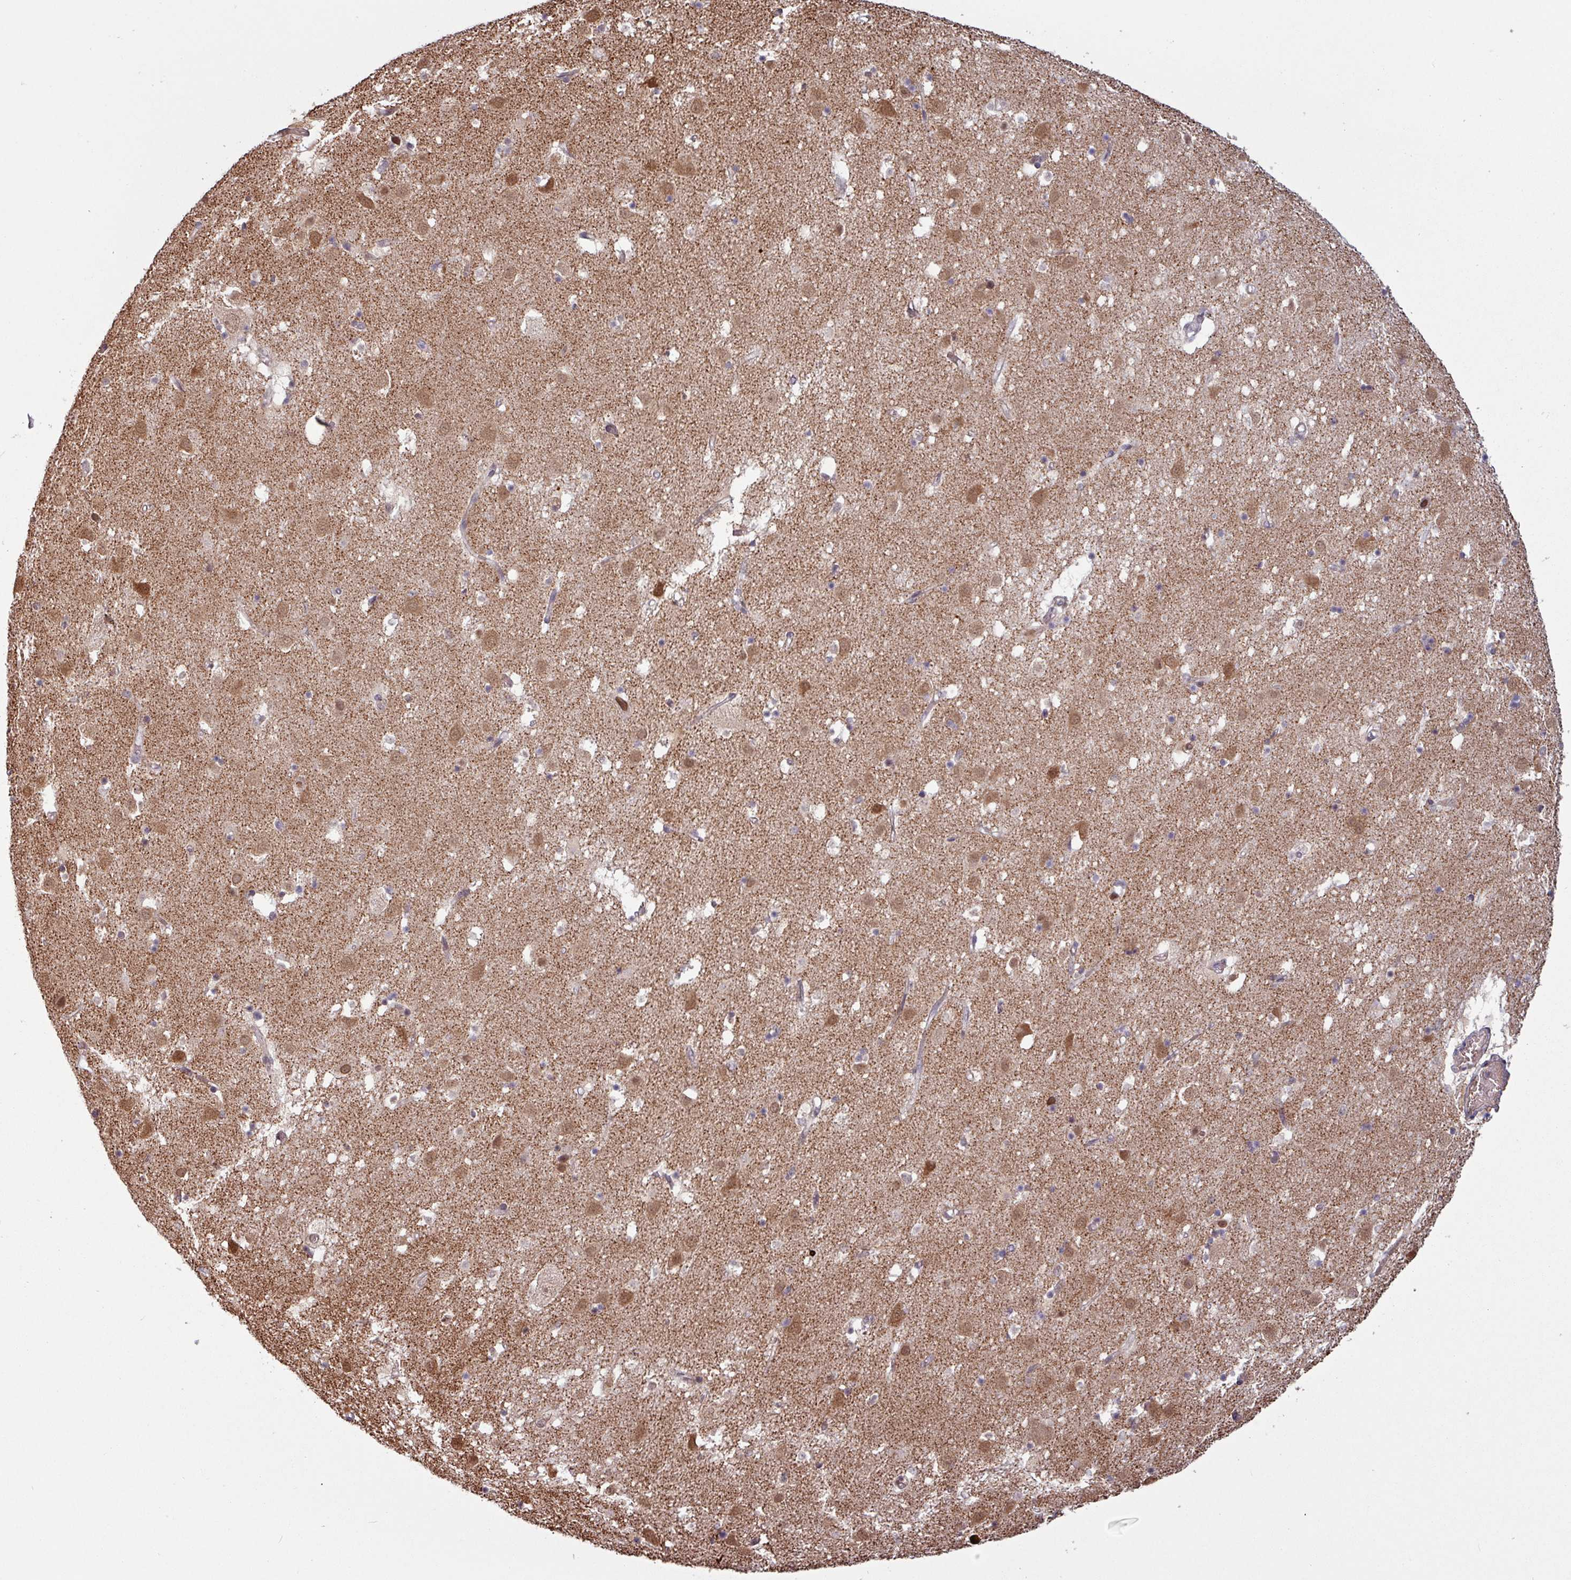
{"staining": {"intensity": "weak", "quantity": "<25%", "location": "cytoplasmic/membranous,nuclear"}, "tissue": "caudate", "cell_type": "Glial cells", "image_type": "normal", "snomed": [{"axis": "morphology", "description": "Normal tissue, NOS"}, {"axis": "topography", "description": "Lateral ventricle wall"}], "caption": "Glial cells are negative for brown protein staining in normal caudate.", "gene": "RBM4B", "patient": {"sex": "male", "age": 58}}